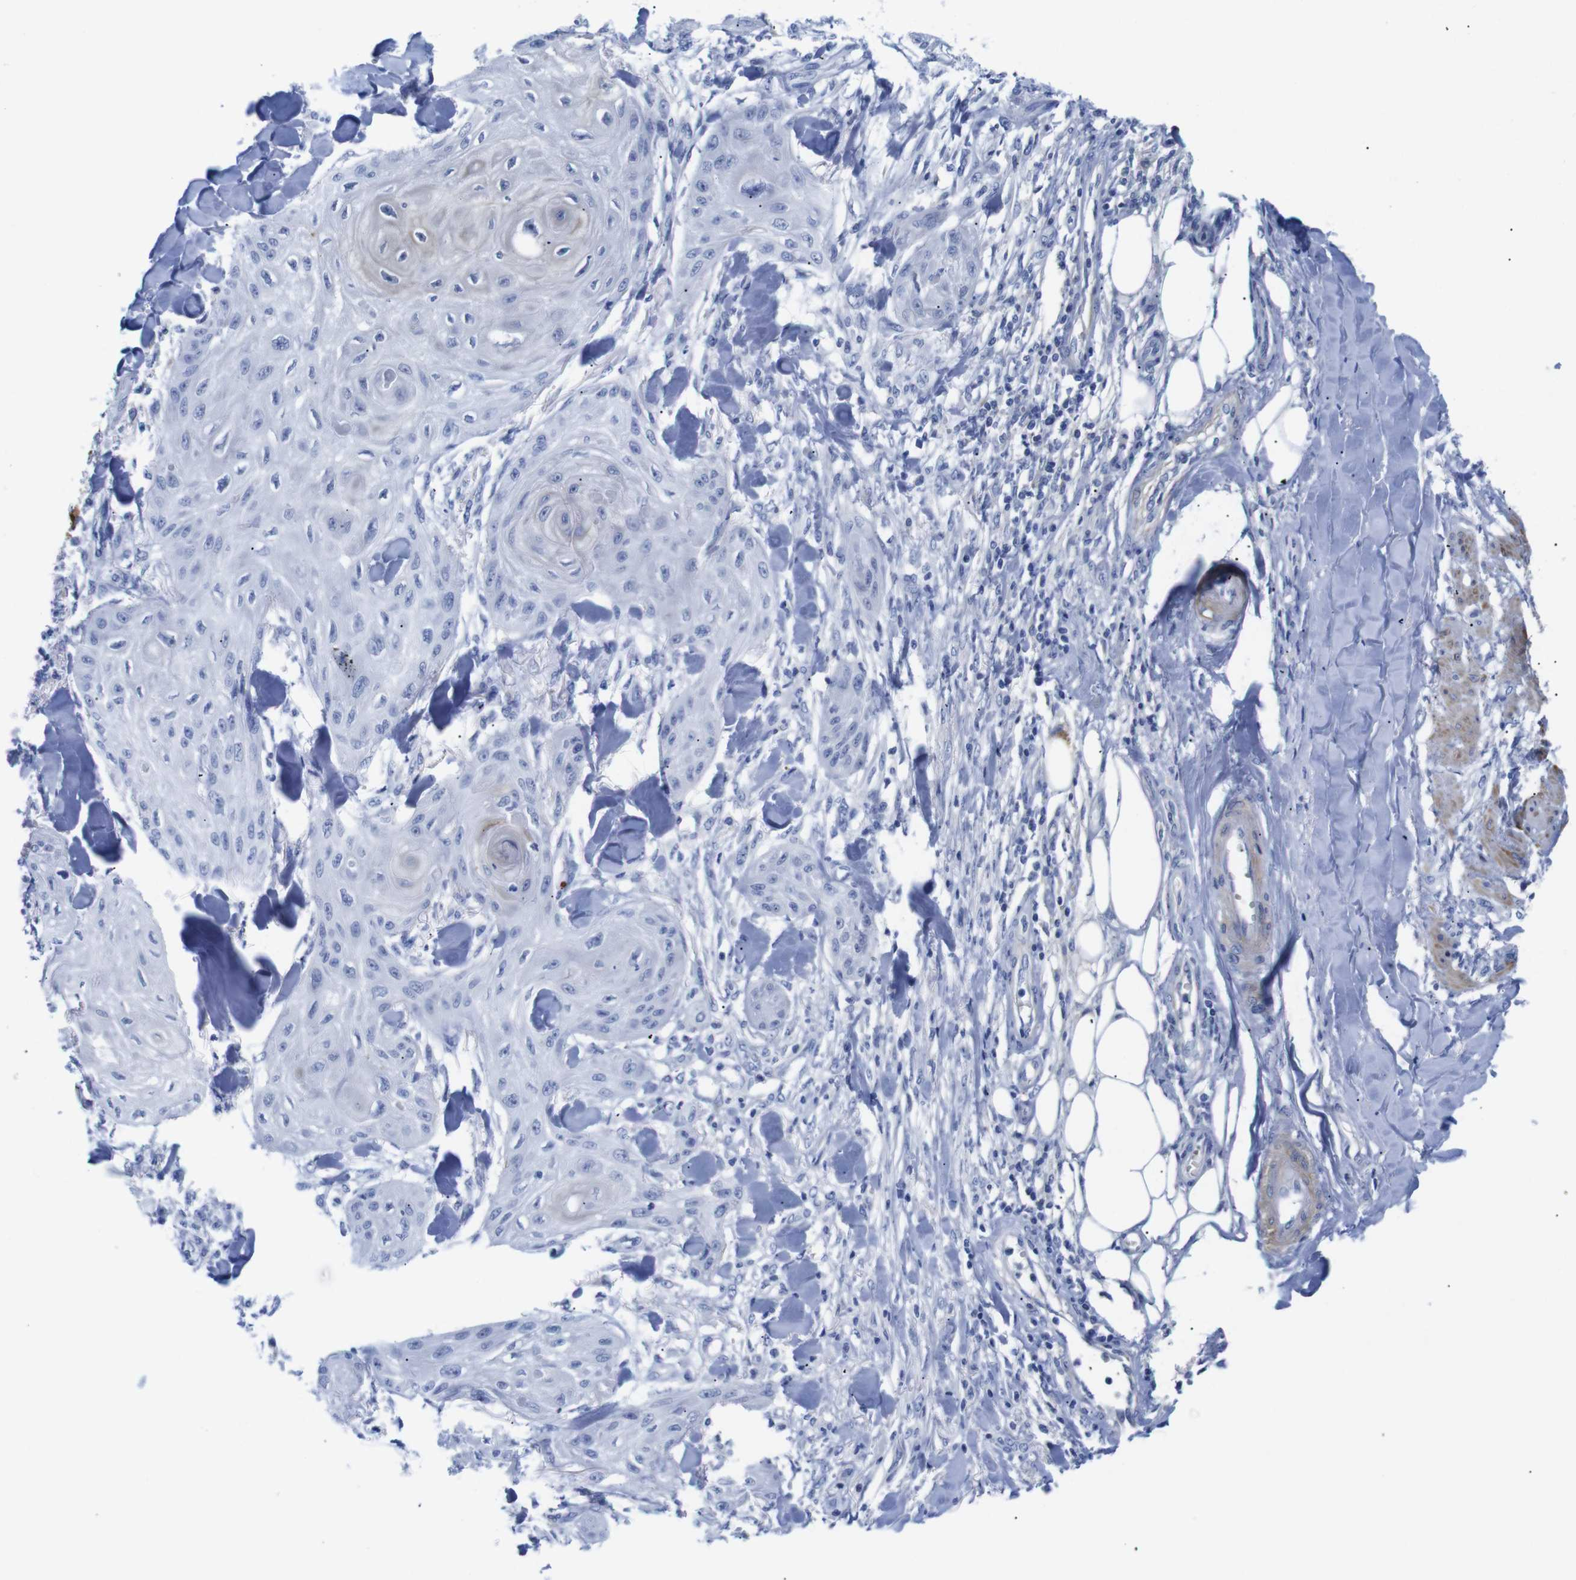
{"staining": {"intensity": "negative", "quantity": "none", "location": "none"}, "tissue": "skin cancer", "cell_type": "Tumor cells", "image_type": "cancer", "snomed": [{"axis": "morphology", "description": "Squamous cell carcinoma, NOS"}, {"axis": "topography", "description": "Skin"}], "caption": "A micrograph of human skin cancer is negative for staining in tumor cells. Brightfield microscopy of IHC stained with DAB (3,3'-diaminobenzidine) (brown) and hematoxylin (blue), captured at high magnification.", "gene": "LRRC55", "patient": {"sex": "male", "age": 74}}